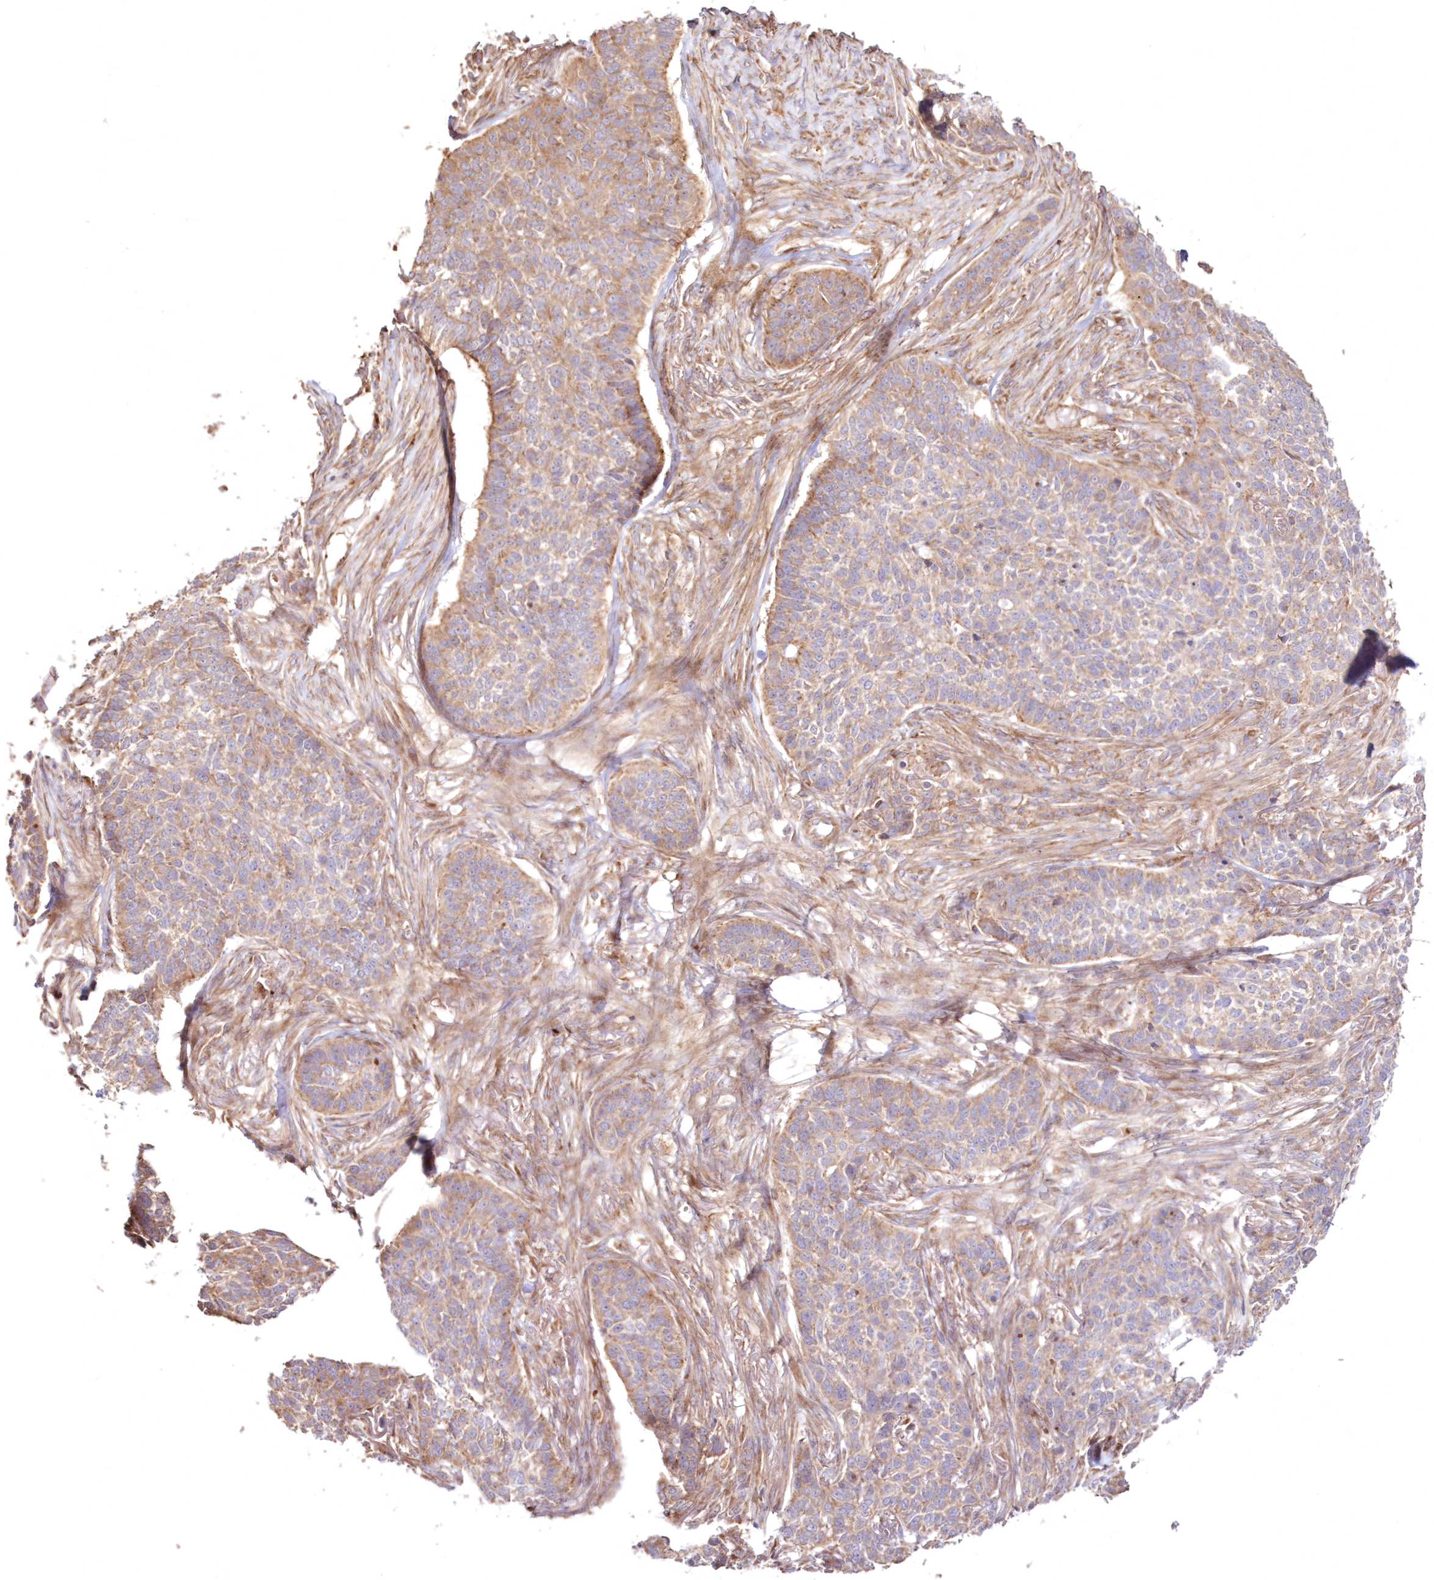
{"staining": {"intensity": "weak", "quantity": ">75%", "location": "cytoplasmic/membranous"}, "tissue": "skin cancer", "cell_type": "Tumor cells", "image_type": "cancer", "snomed": [{"axis": "morphology", "description": "Basal cell carcinoma"}, {"axis": "topography", "description": "Skin"}], "caption": "Immunohistochemical staining of human basal cell carcinoma (skin) demonstrates low levels of weak cytoplasmic/membranous staining in about >75% of tumor cells.", "gene": "DDO", "patient": {"sex": "male", "age": 85}}